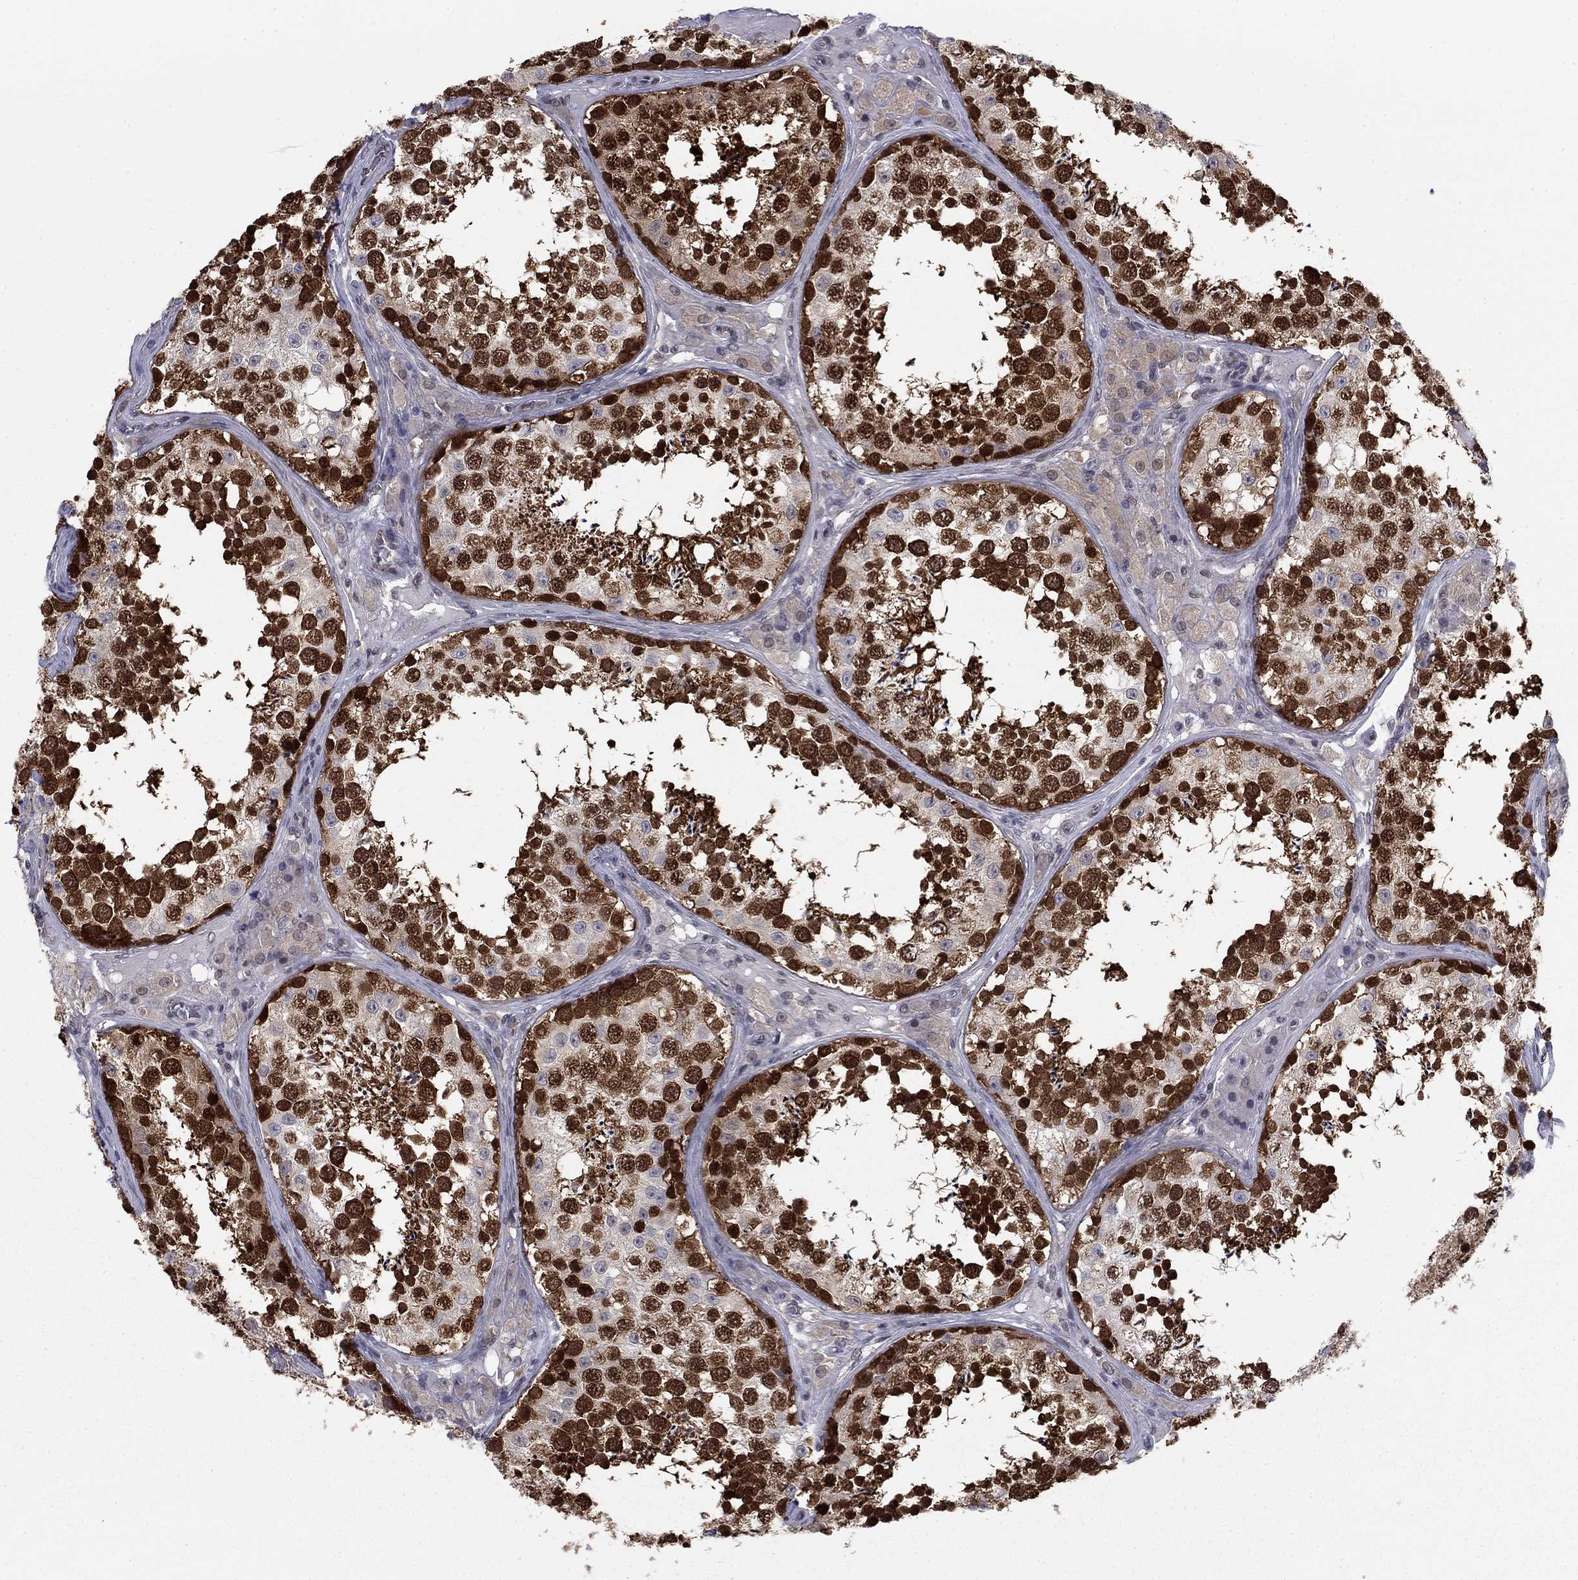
{"staining": {"intensity": "strong", "quantity": "25%-75%", "location": "cytoplasmic/membranous,nuclear"}, "tissue": "testis", "cell_type": "Cells in seminiferous ducts", "image_type": "normal", "snomed": [{"axis": "morphology", "description": "Normal tissue, NOS"}, {"axis": "topography", "description": "Testis"}], "caption": "Strong cytoplasmic/membranous,nuclear protein staining is appreciated in about 25%-75% of cells in seminiferous ducts in testis.", "gene": "FKBP4", "patient": {"sex": "male", "age": 34}}